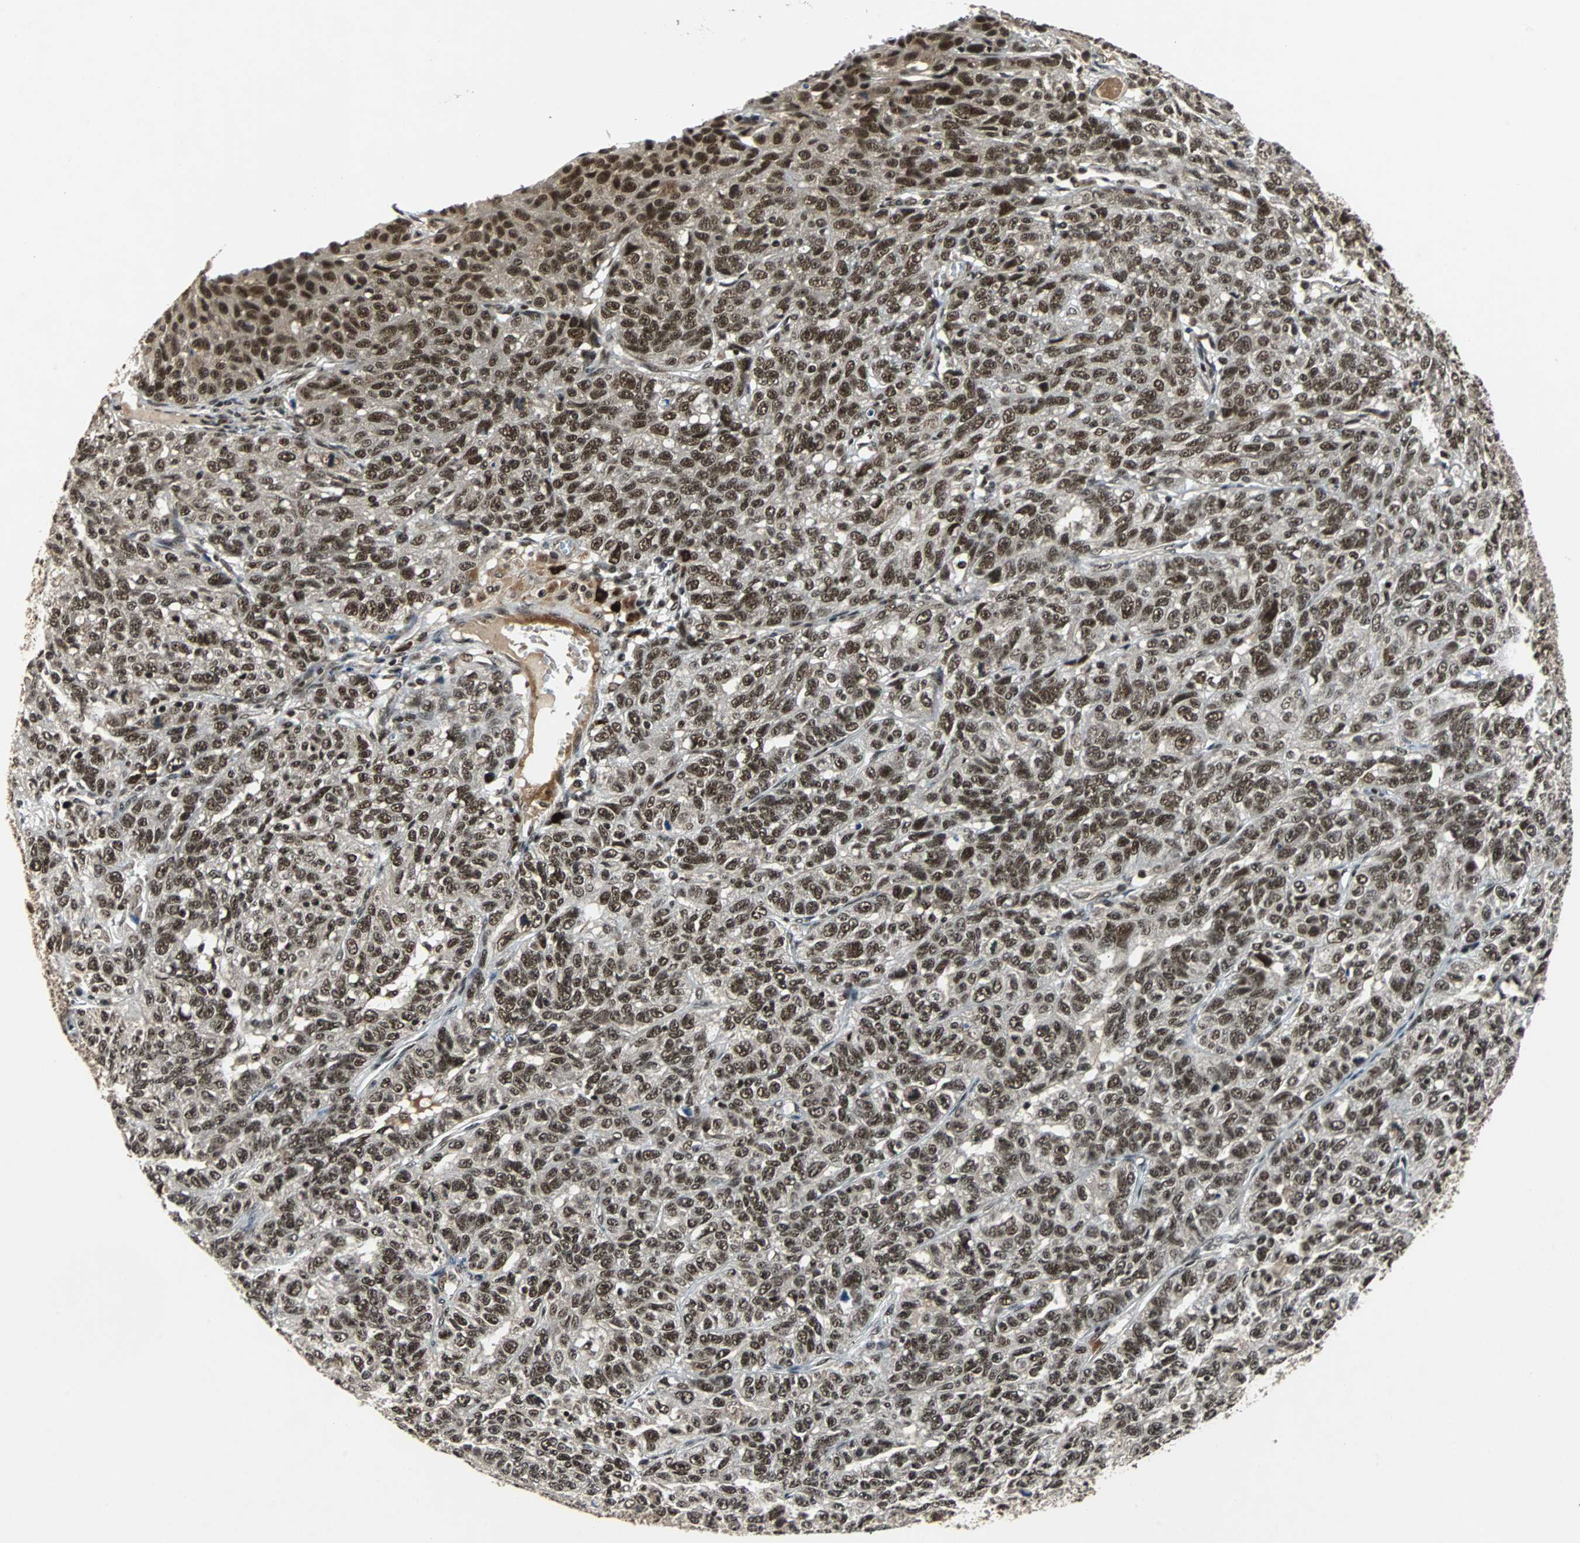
{"staining": {"intensity": "strong", "quantity": ">75%", "location": "nuclear"}, "tissue": "ovarian cancer", "cell_type": "Tumor cells", "image_type": "cancer", "snomed": [{"axis": "morphology", "description": "Cystadenocarcinoma, serous, NOS"}, {"axis": "topography", "description": "Ovary"}], "caption": "Ovarian cancer stained for a protein displays strong nuclear positivity in tumor cells.", "gene": "TAF5", "patient": {"sex": "female", "age": 71}}